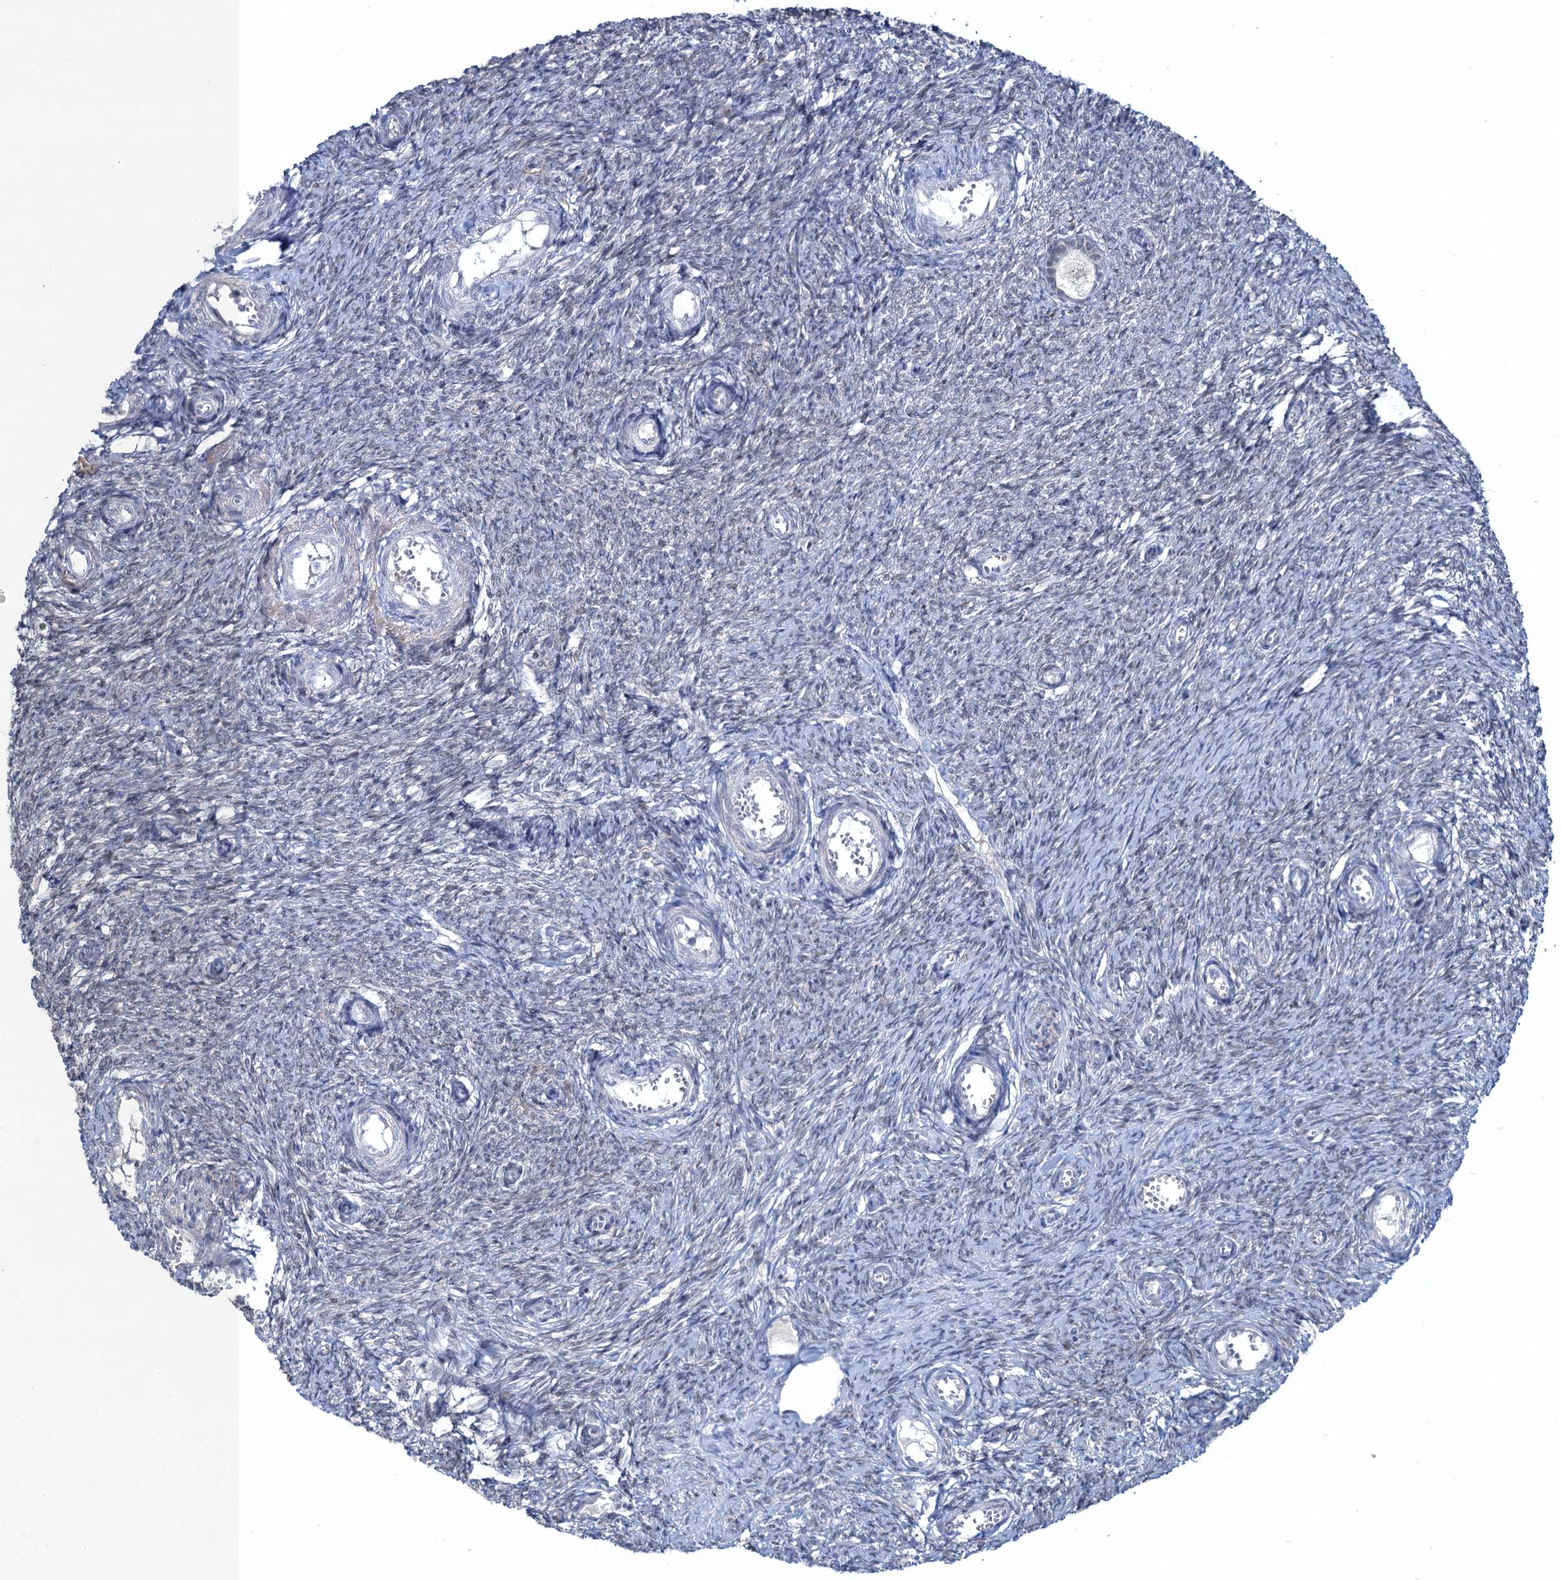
{"staining": {"intensity": "negative", "quantity": "none", "location": "none"}, "tissue": "ovary", "cell_type": "Follicle cells", "image_type": "normal", "snomed": [{"axis": "morphology", "description": "Normal tissue, NOS"}, {"axis": "topography", "description": "Ovary"}], "caption": "DAB immunohistochemical staining of benign ovary reveals no significant staining in follicle cells.", "gene": "TOX3", "patient": {"sex": "female", "age": 44}}